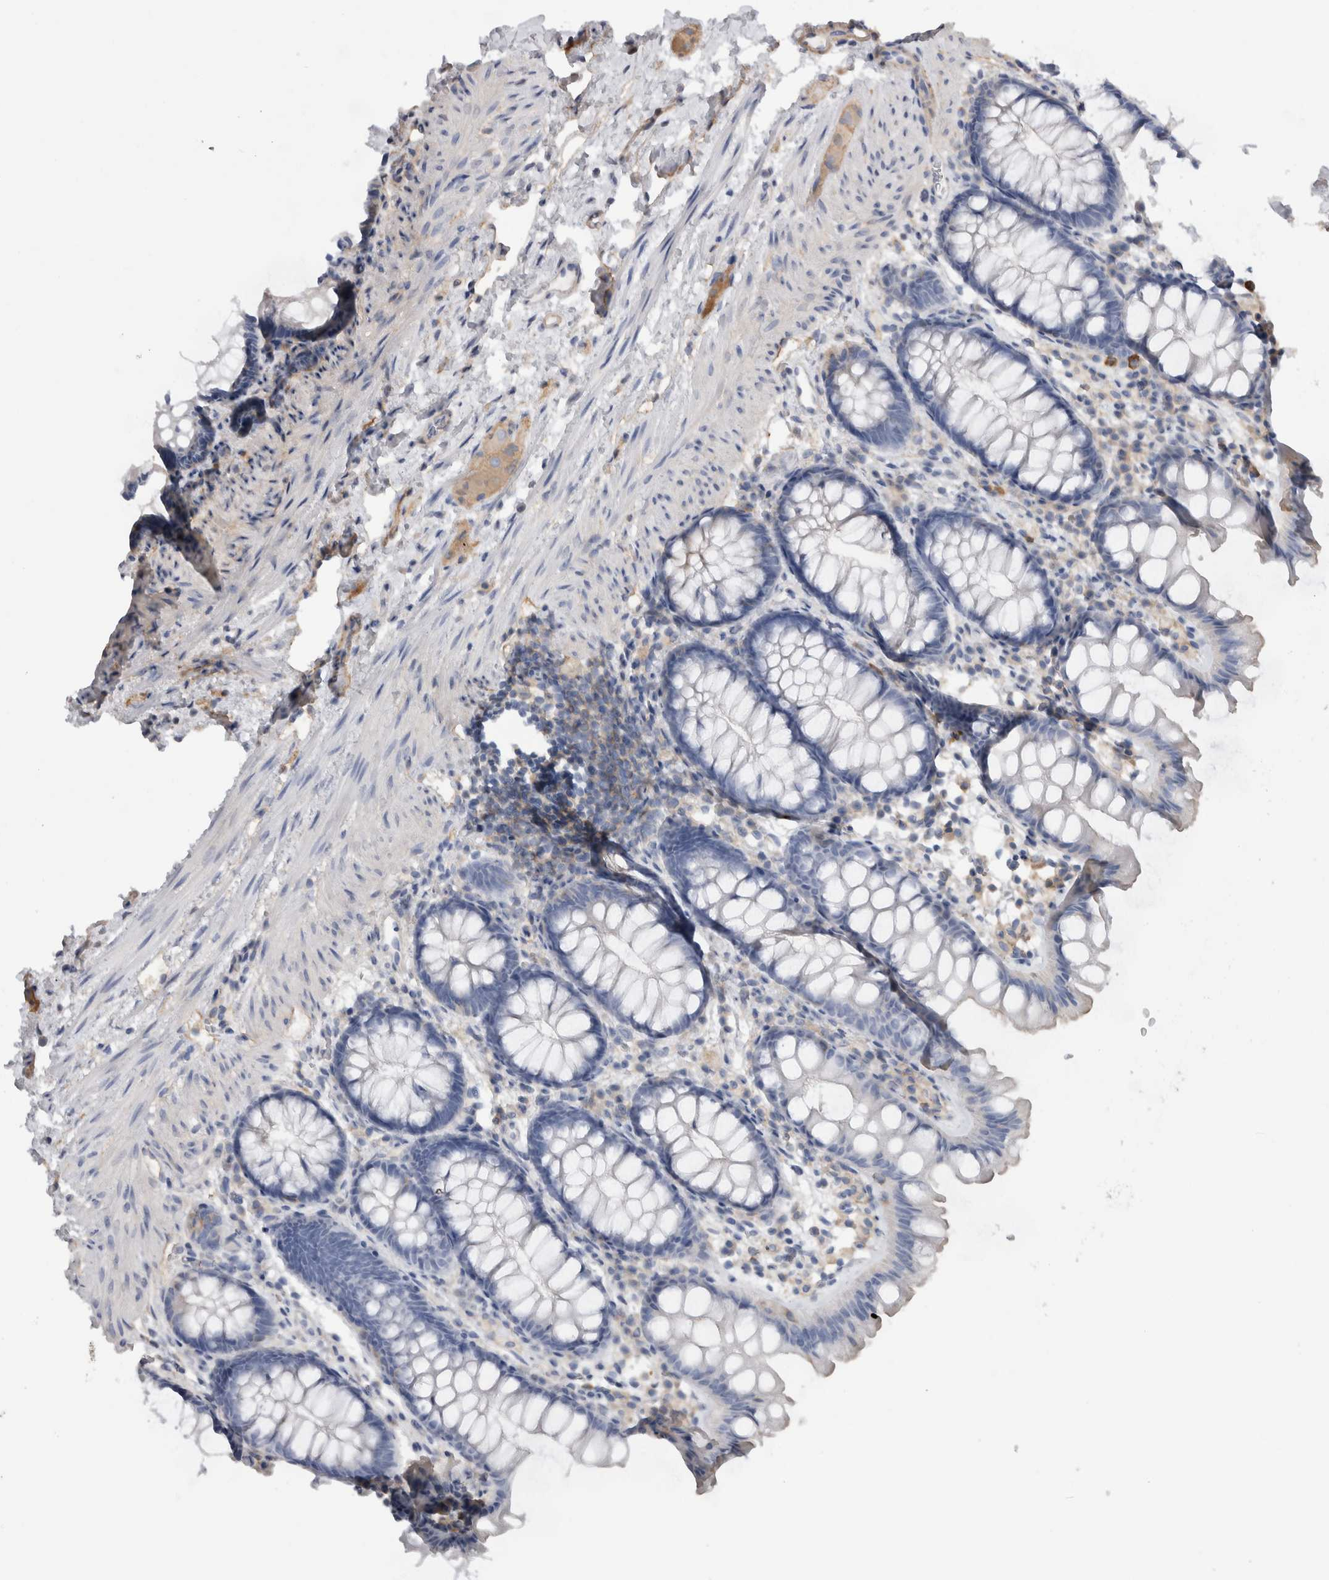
{"staining": {"intensity": "weak", "quantity": "25%-75%", "location": "cytoplasmic/membranous"}, "tissue": "colon", "cell_type": "Endothelial cells", "image_type": "normal", "snomed": [{"axis": "morphology", "description": "Normal tissue, NOS"}, {"axis": "topography", "description": "Colon"}], "caption": "Immunohistochemical staining of benign human colon reveals 25%-75% levels of weak cytoplasmic/membranous protein staining in about 25%-75% of endothelial cells.", "gene": "SCRN1", "patient": {"sex": "female", "age": 62}}